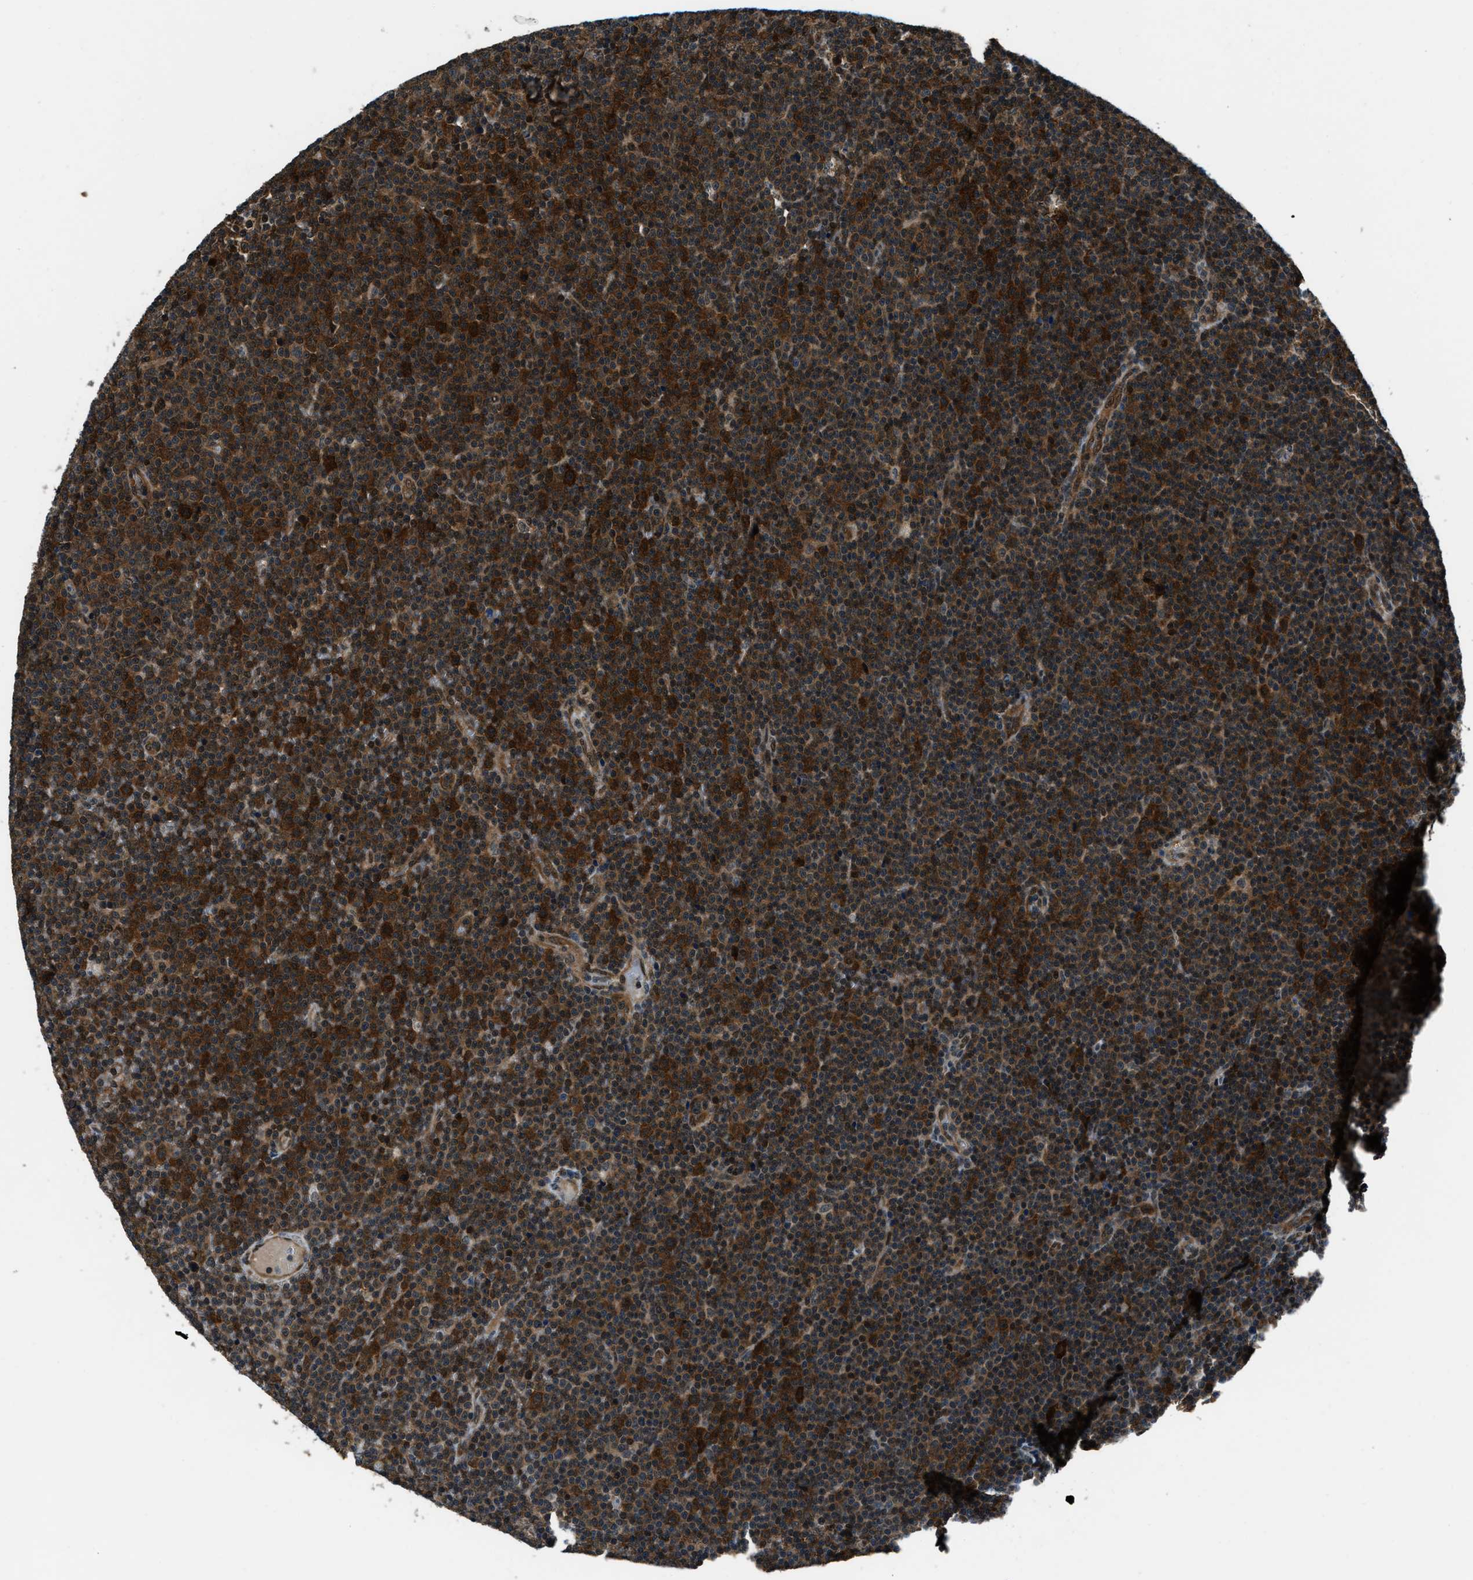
{"staining": {"intensity": "strong", "quantity": ">75%", "location": "cytoplasmic/membranous,nuclear"}, "tissue": "lymphoma", "cell_type": "Tumor cells", "image_type": "cancer", "snomed": [{"axis": "morphology", "description": "Malignant lymphoma, non-Hodgkin's type, Low grade"}, {"axis": "topography", "description": "Lymph node"}], "caption": "Lymphoma was stained to show a protein in brown. There is high levels of strong cytoplasmic/membranous and nuclear positivity in about >75% of tumor cells. The protein is stained brown, and the nuclei are stained in blue (DAB IHC with brightfield microscopy, high magnification).", "gene": "NUDCD3", "patient": {"sex": "female", "age": 67}}